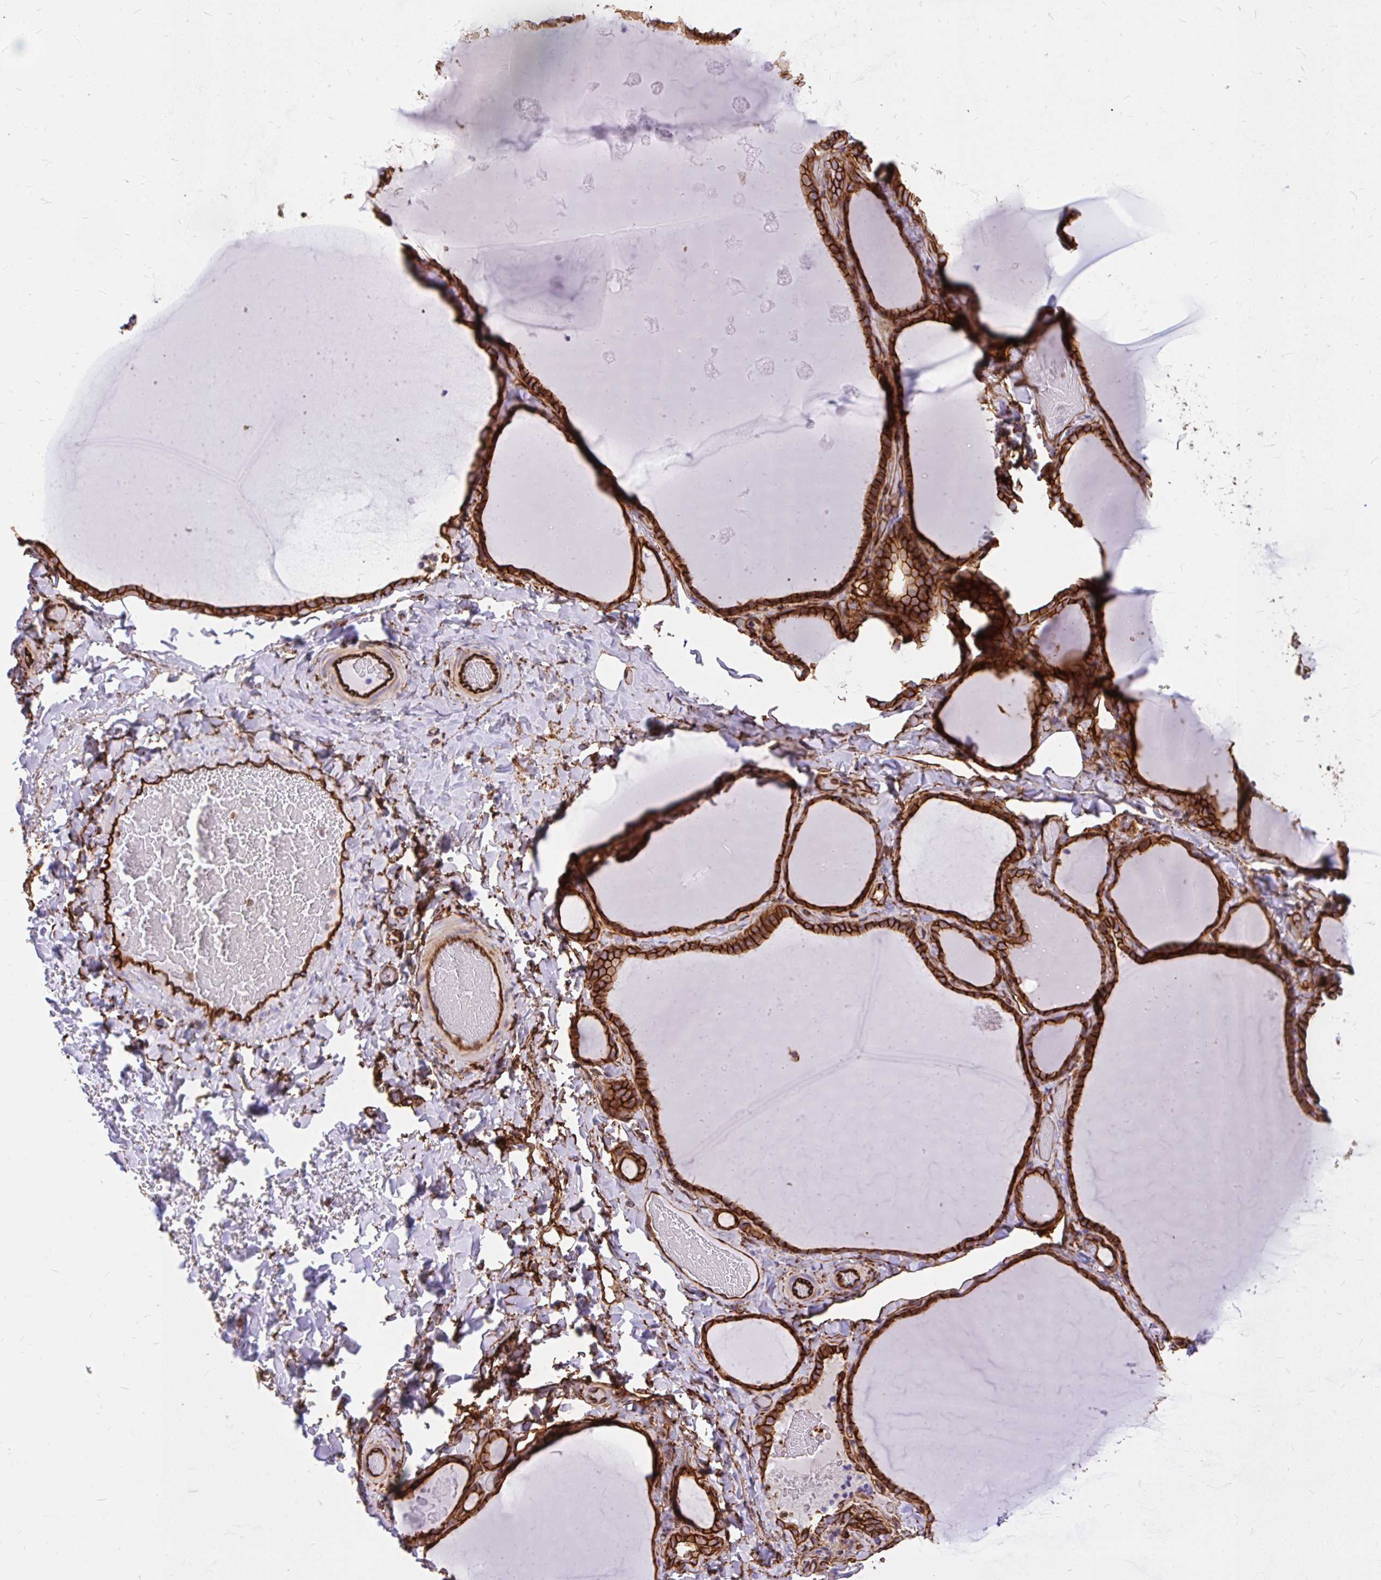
{"staining": {"intensity": "strong", "quantity": ">75%", "location": "cytoplasmic/membranous"}, "tissue": "thyroid gland", "cell_type": "Glandular cells", "image_type": "normal", "snomed": [{"axis": "morphology", "description": "Normal tissue, NOS"}, {"axis": "topography", "description": "Thyroid gland"}], "caption": "DAB (3,3'-diaminobenzidine) immunohistochemical staining of benign thyroid gland displays strong cytoplasmic/membranous protein expression in approximately >75% of glandular cells. (Stains: DAB (3,3'-diaminobenzidine) in brown, nuclei in blue, Microscopy: brightfield microscopy at high magnification).", "gene": "MAP1LC3B2", "patient": {"sex": "female", "age": 22}}